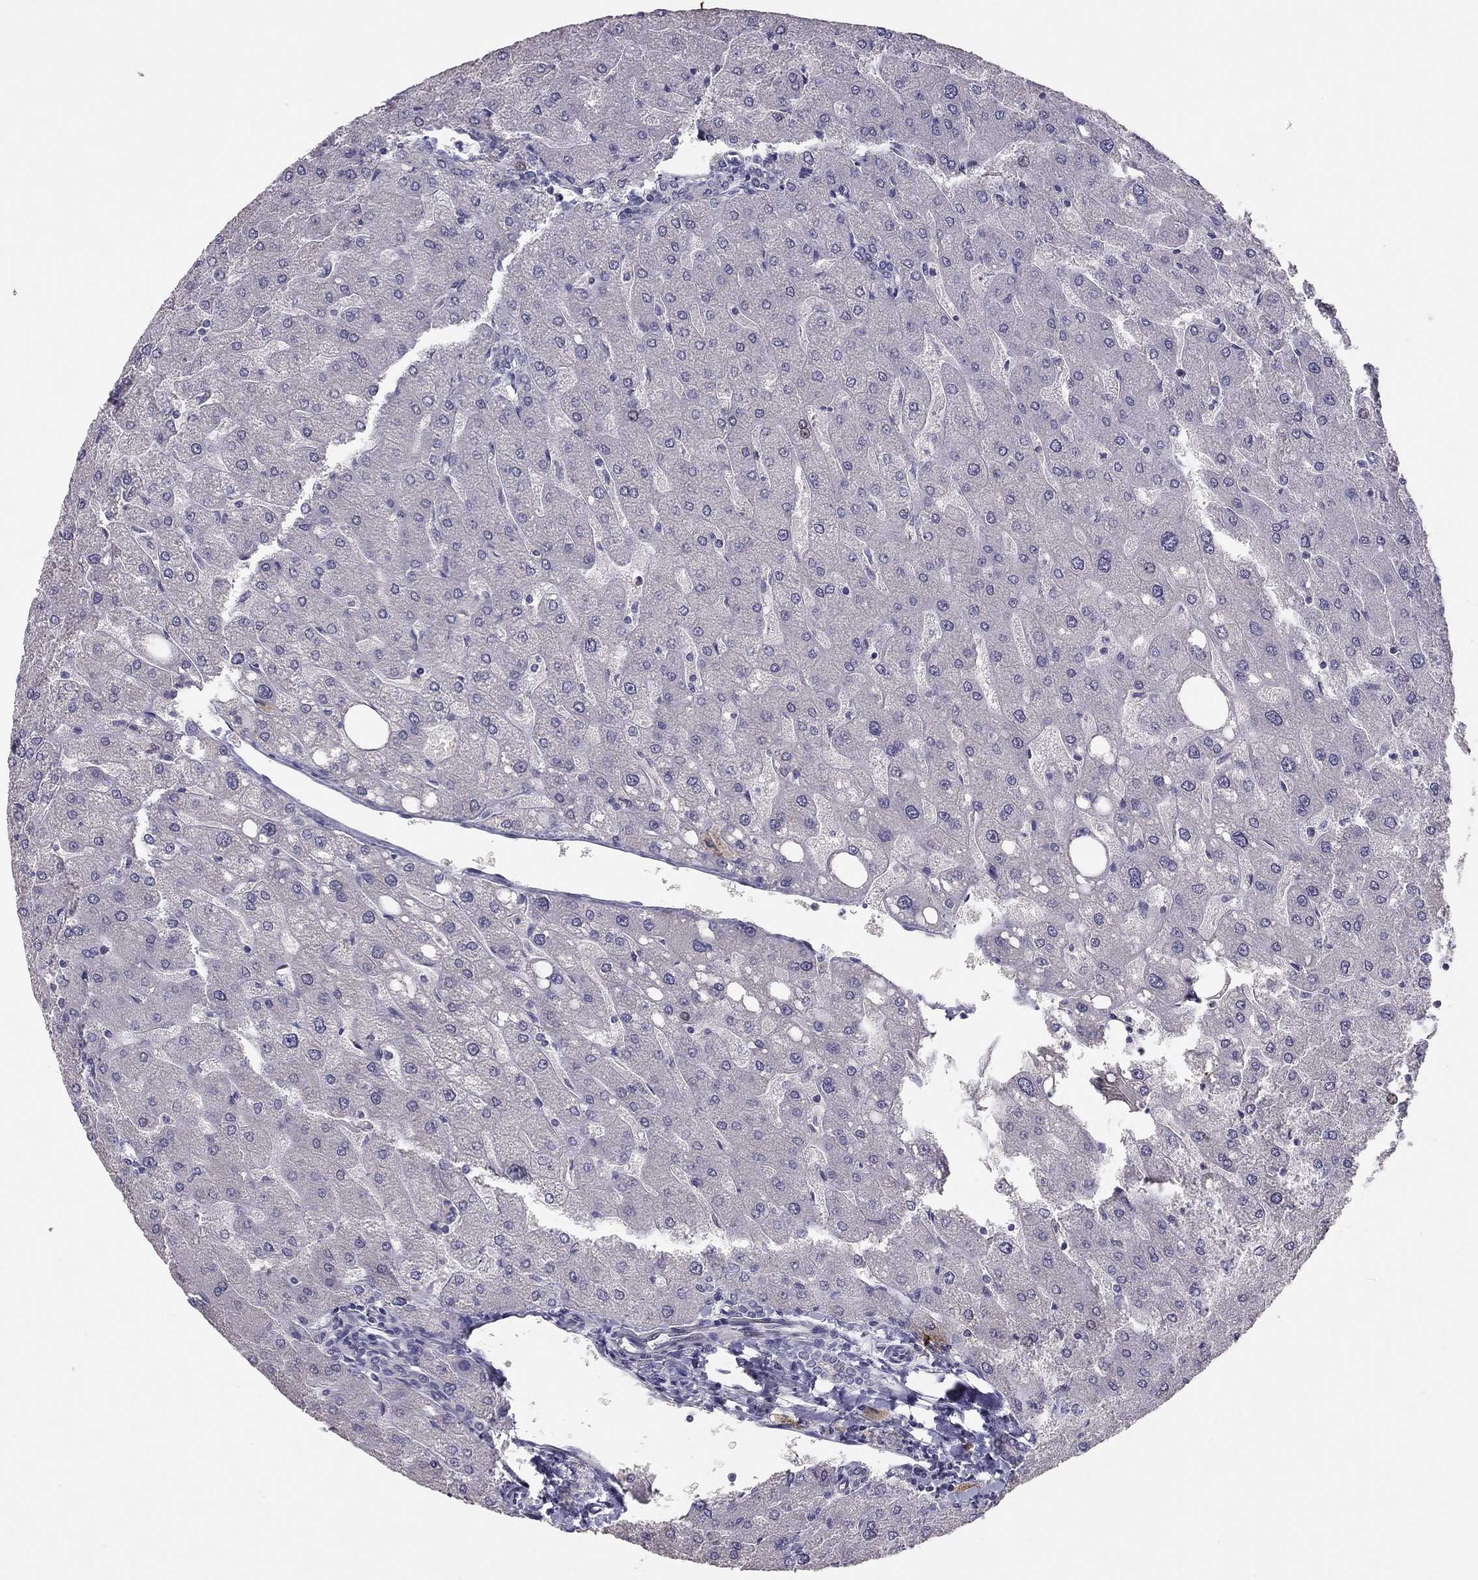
{"staining": {"intensity": "negative", "quantity": "none", "location": "none"}, "tissue": "liver", "cell_type": "Cholangiocytes", "image_type": "normal", "snomed": [{"axis": "morphology", "description": "Normal tissue, NOS"}, {"axis": "topography", "description": "Liver"}], "caption": "Histopathology image shows no protein positivity in cholangiocytes of unremarkable liver. (Brightfield microscopy of DAB immunohistochemistry at high magnification).", "gene": "ADORA2A", "patient": {"sex": "male", "age": 67}}